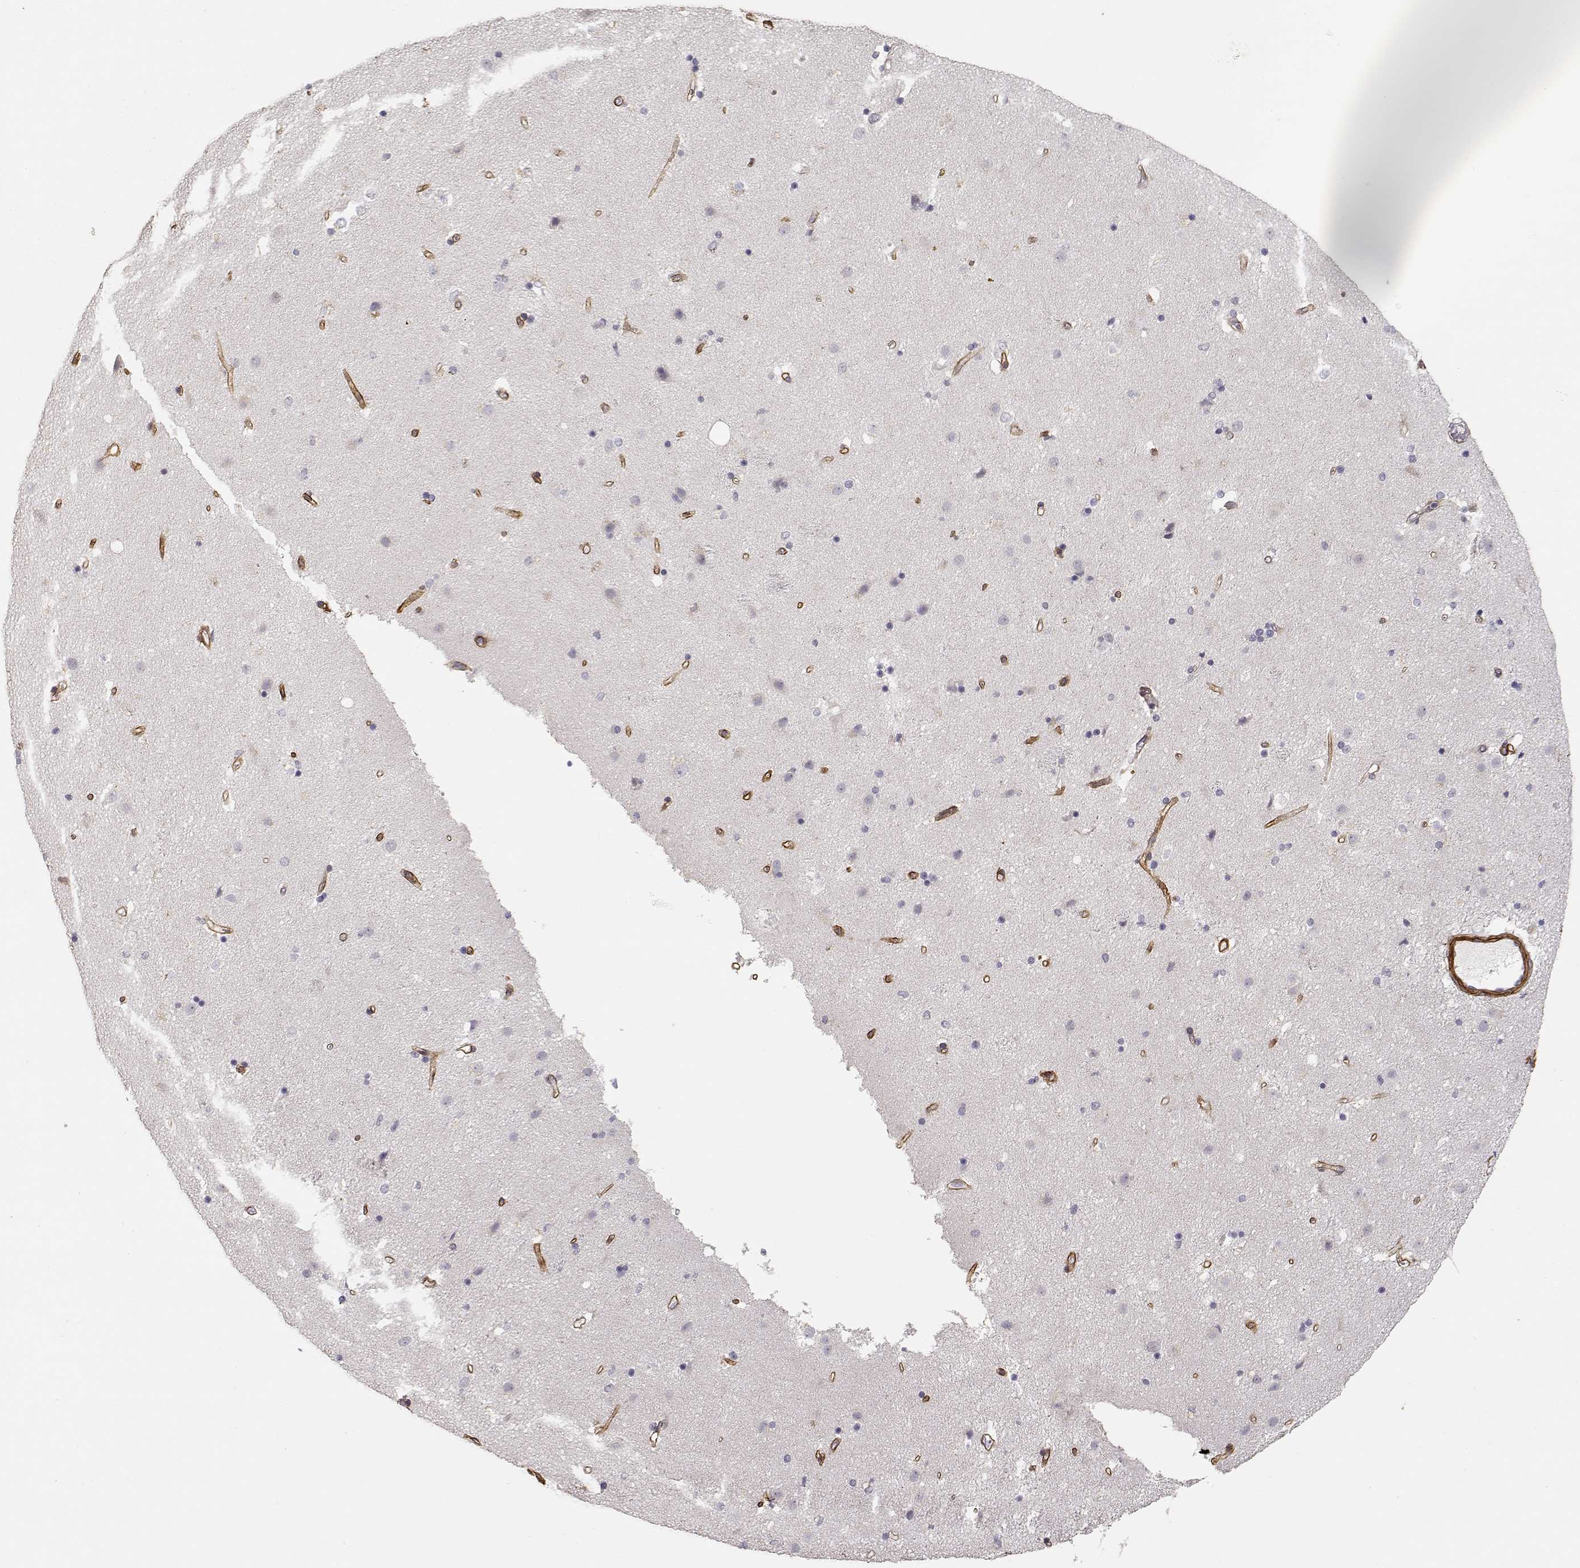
{"staining": {"intensity": "negative", "quantity": "none", "location": "none"}, "tissue": "caudate", "cell_type": "Glial cells", "image_type": "normal", "snomed": [{"axis": "morphology", "description": "Normal tissue, NOS"}, {"axis": "topography", "description": "Lateral ventricle wall"}], "caption": "Glial cells are negative for brown protein staining in benign caudate. (Brightfield microscopy of DAB immunohistochemistry (IHC) at high magnification).", "gene": "LAMA5", "patient": {"sex": "female", "age": 71}}